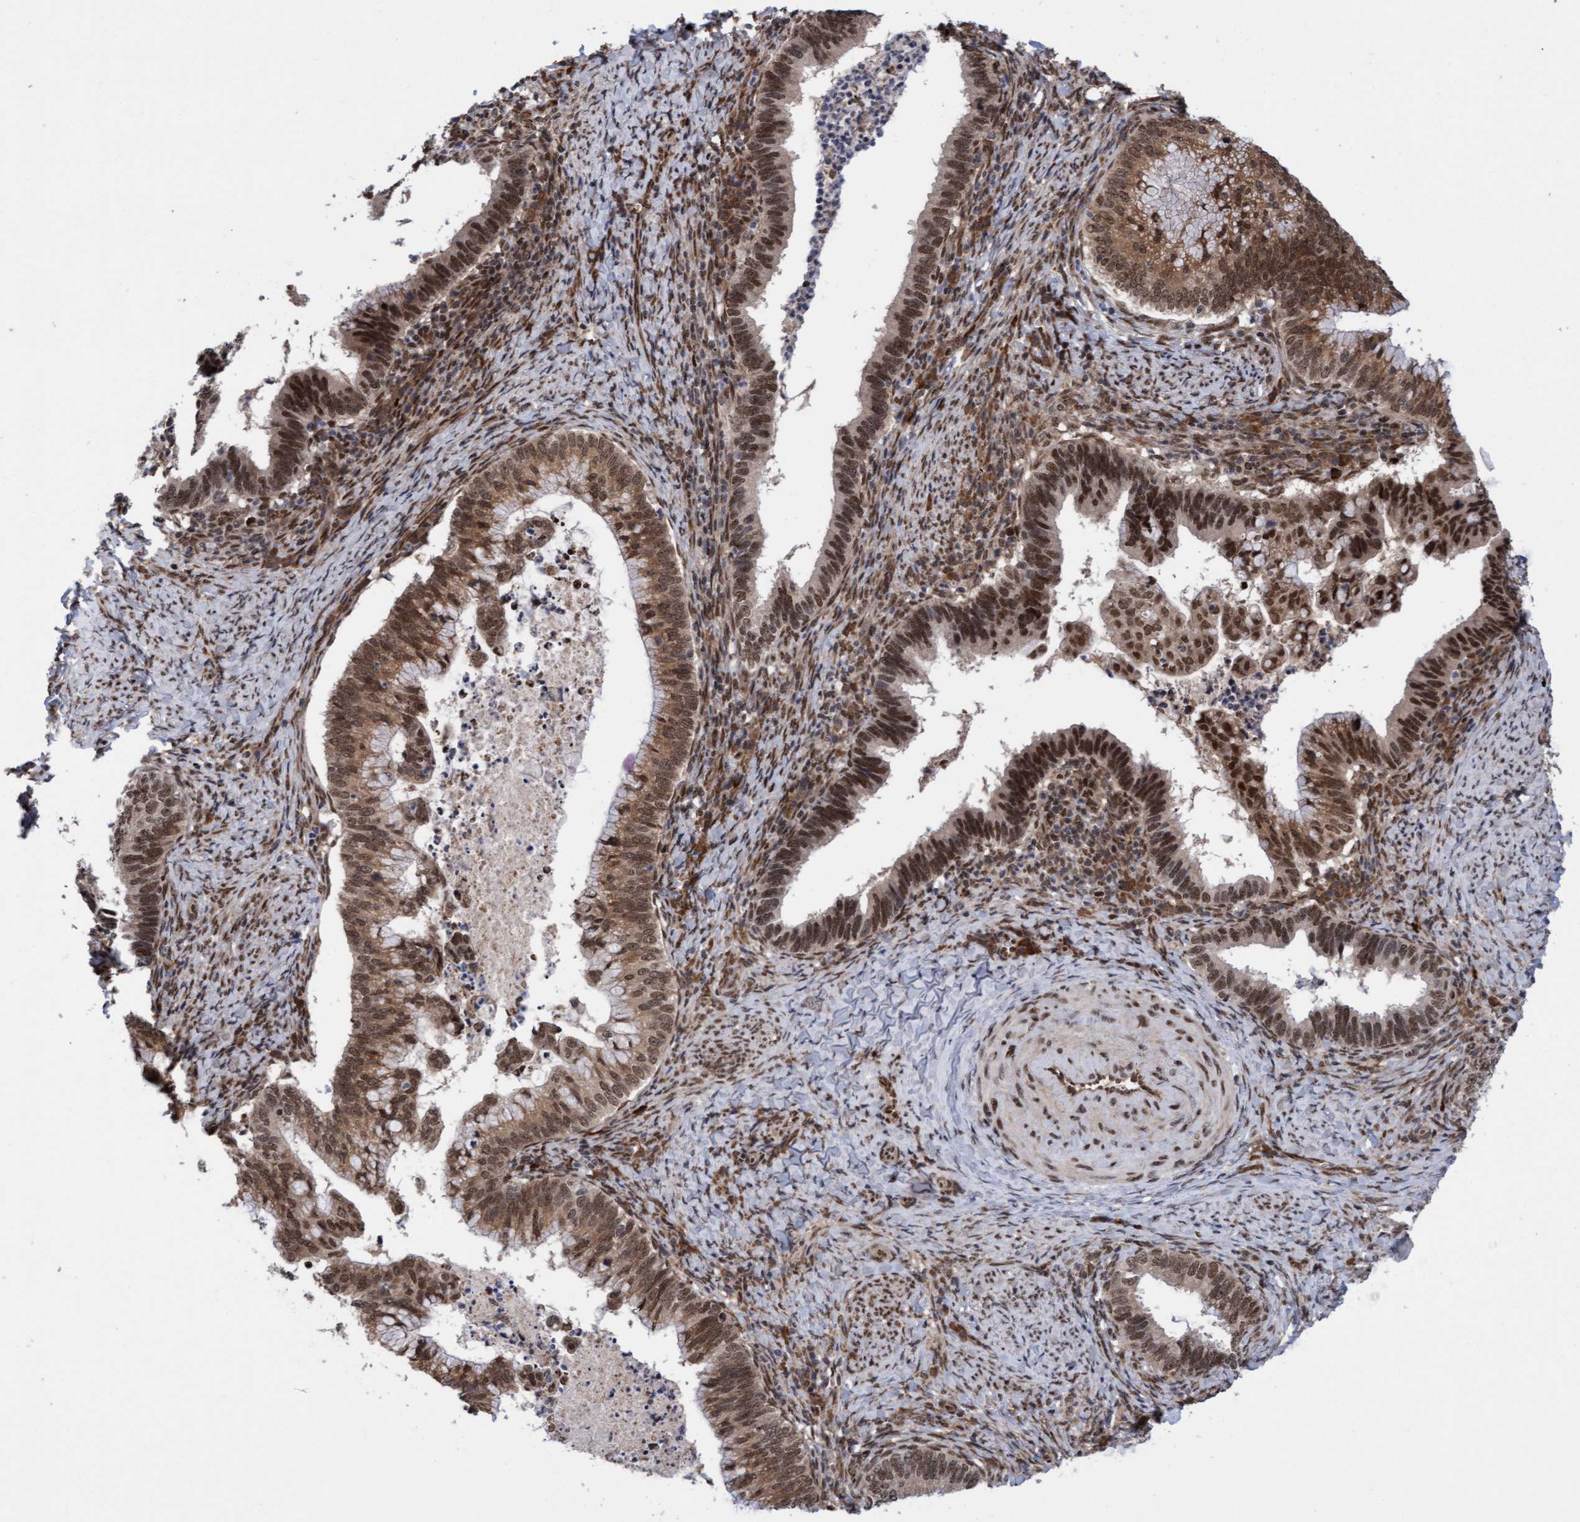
{"staining": {"intensity": "moderate", "quantity": ">75%", "location": "cytoplasmic/membranous,nuclear"}, "tissue": "cervical cancer", "cell_type": "Tumor cells", "image_type": "cancer", "snomed": [{"axis": "morphology", "description": "Adenocarcinoma, NOS"}, {"axis": "topography", "description": "Cervix"}], "caption": "Cervical adenocarcinoma stained with a brown dye exhibits moderate cytoplasmic/membranous and nuclear positive staining in about >75% of tumor cells.", "gene": "TANC2", "patient": {"sex": "female", "age": 36}}